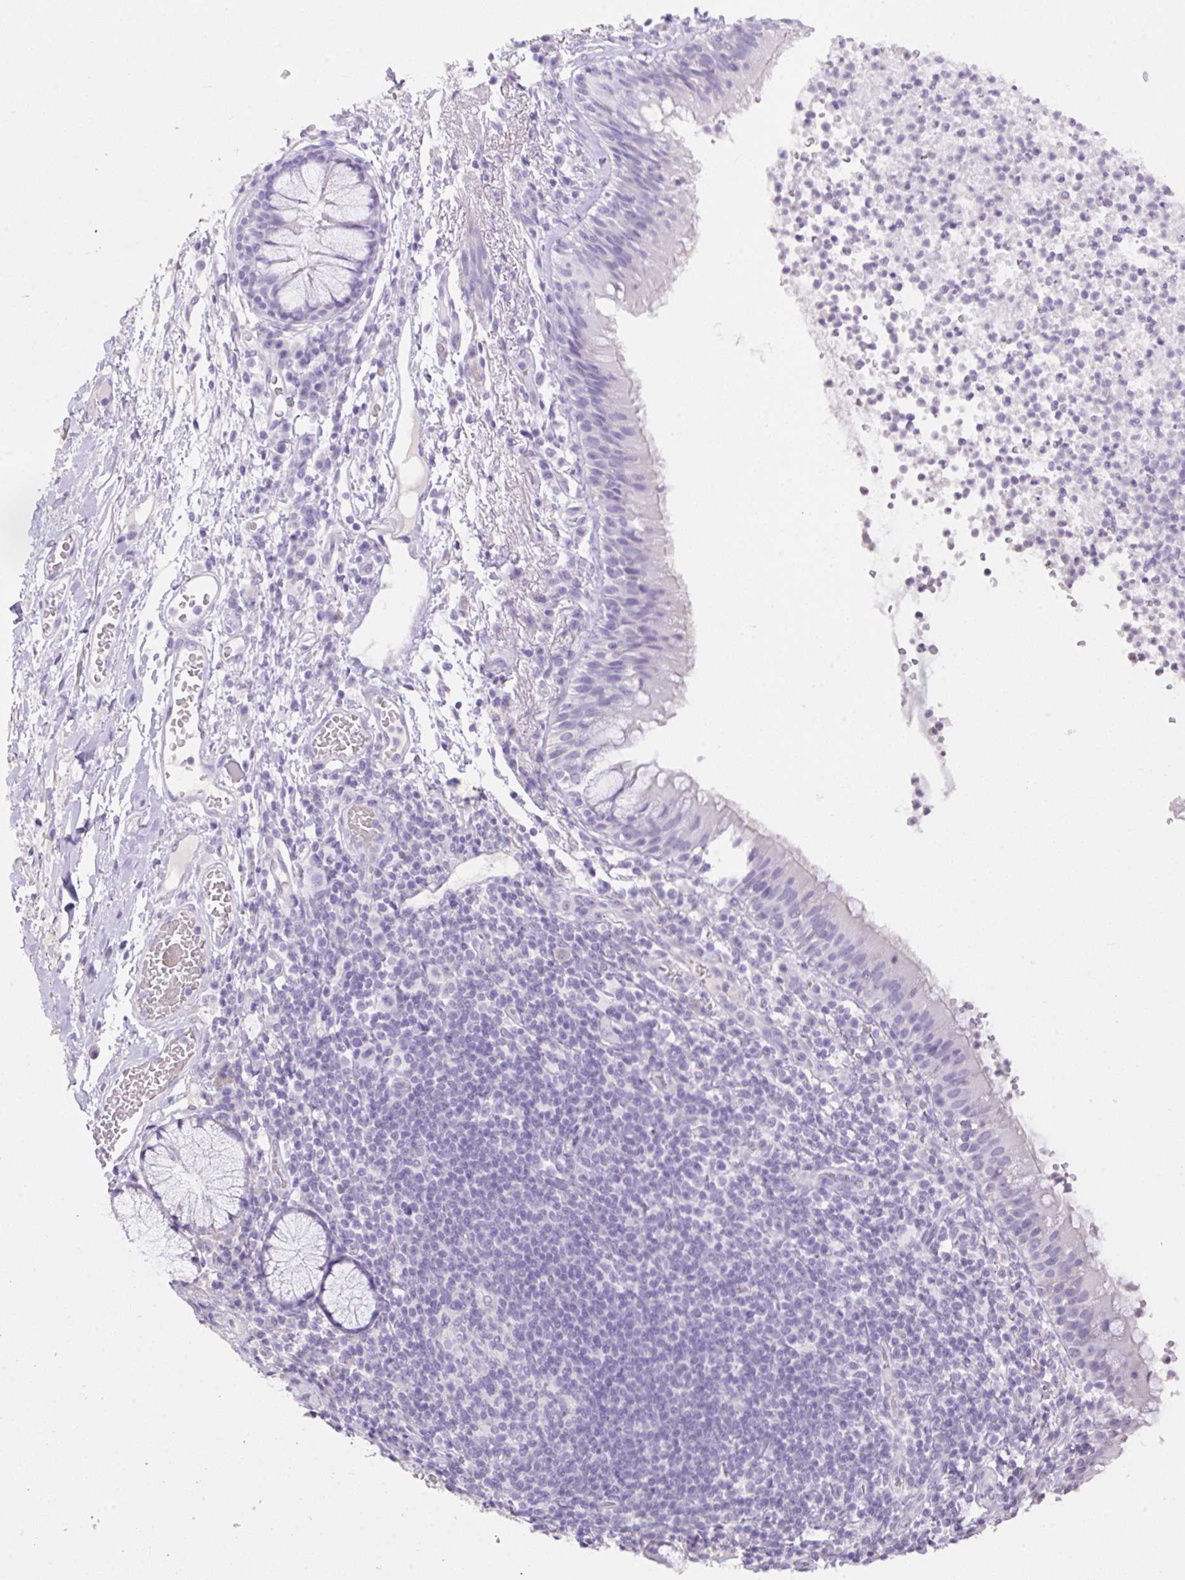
{"staining": {"intensity": "negative", "quantity": "none", "location": "none"}, "tissue": "bronchus", "cell_type": "Respiratory epithelial cells", "image_type": "normal", "snomed": [{"axis": "morphology", "description": "Normal tissue, NOS"}, {"axis": "topography", "description": "Cartilage tissue"}, {"axis": "topography", "description": "Bronchus"}], "caption": "The photomicrograph reveals no staining of respiratory epithelial cells in normal bronchus. (Stains: DAB (3,3'-diaminobenzidine) immunohistochemistry with hematoxylin counter stain, Microscopy: brightfield microscopy at high magnification).", "gene": "HCRTR2", "patient": {"sex": "male", "age": 56}}